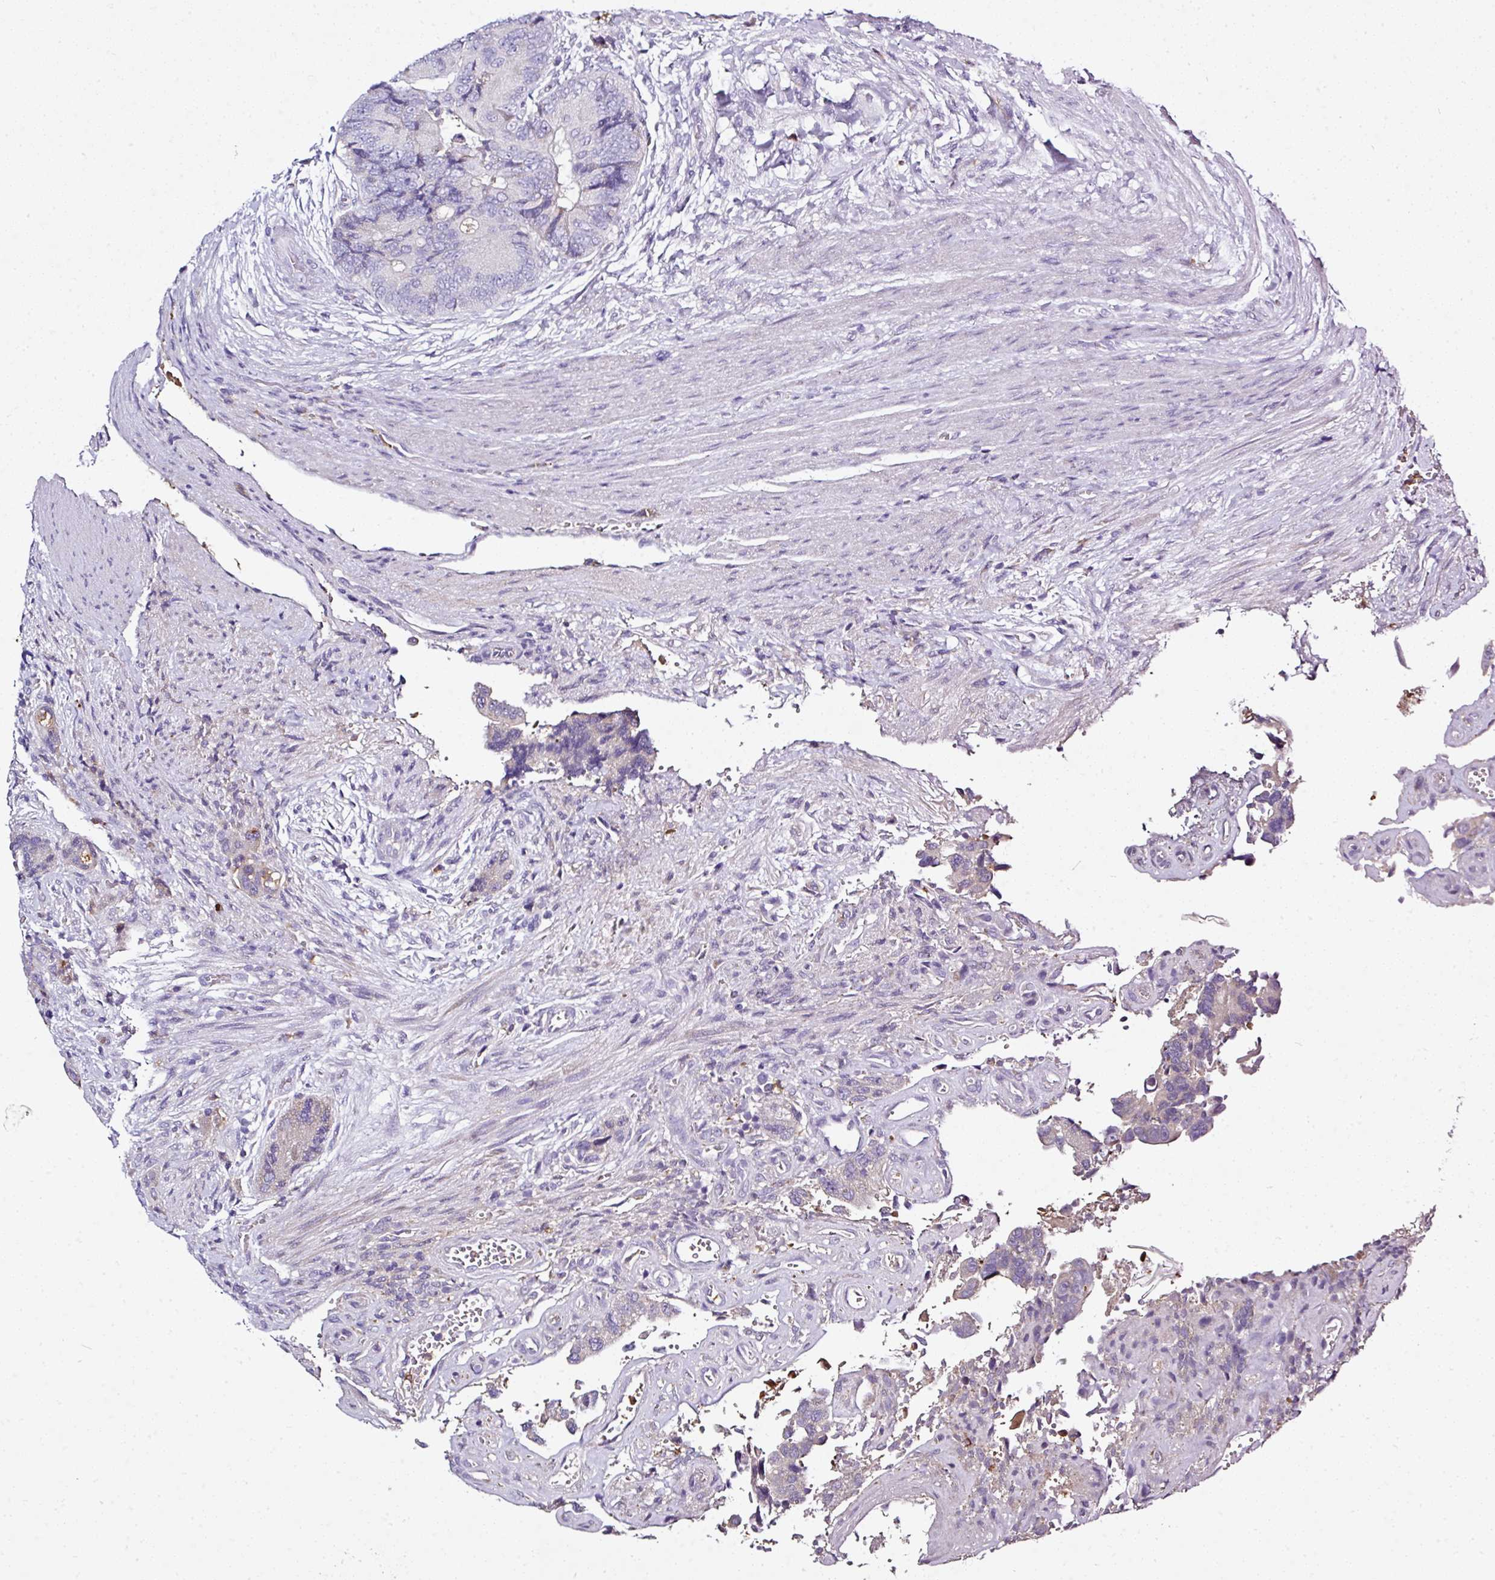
{"staining": {"intensity": "negative", "quantity": "none", "location": "none"}, "tissue": "colorectal cancer", "cell_type": "Tumor cells", "image_type": "cancer", "snomed": [{"axis": "morphology", "description": "Adenocarcinoma, NOS"}, {"axis": "topography", "description": "Colon"}], "caption": "A high-resolution photomicrograph shows immunohistochemistry (IHC) staining of adenocarcinoma (colorectal), which shows no significant staining in tumor cells. (Brightfield microscopy of DAB immunohistochemistry at high magnification).", "gene": "CAB39L", "patient": {"sex": "male", "age": 84}}